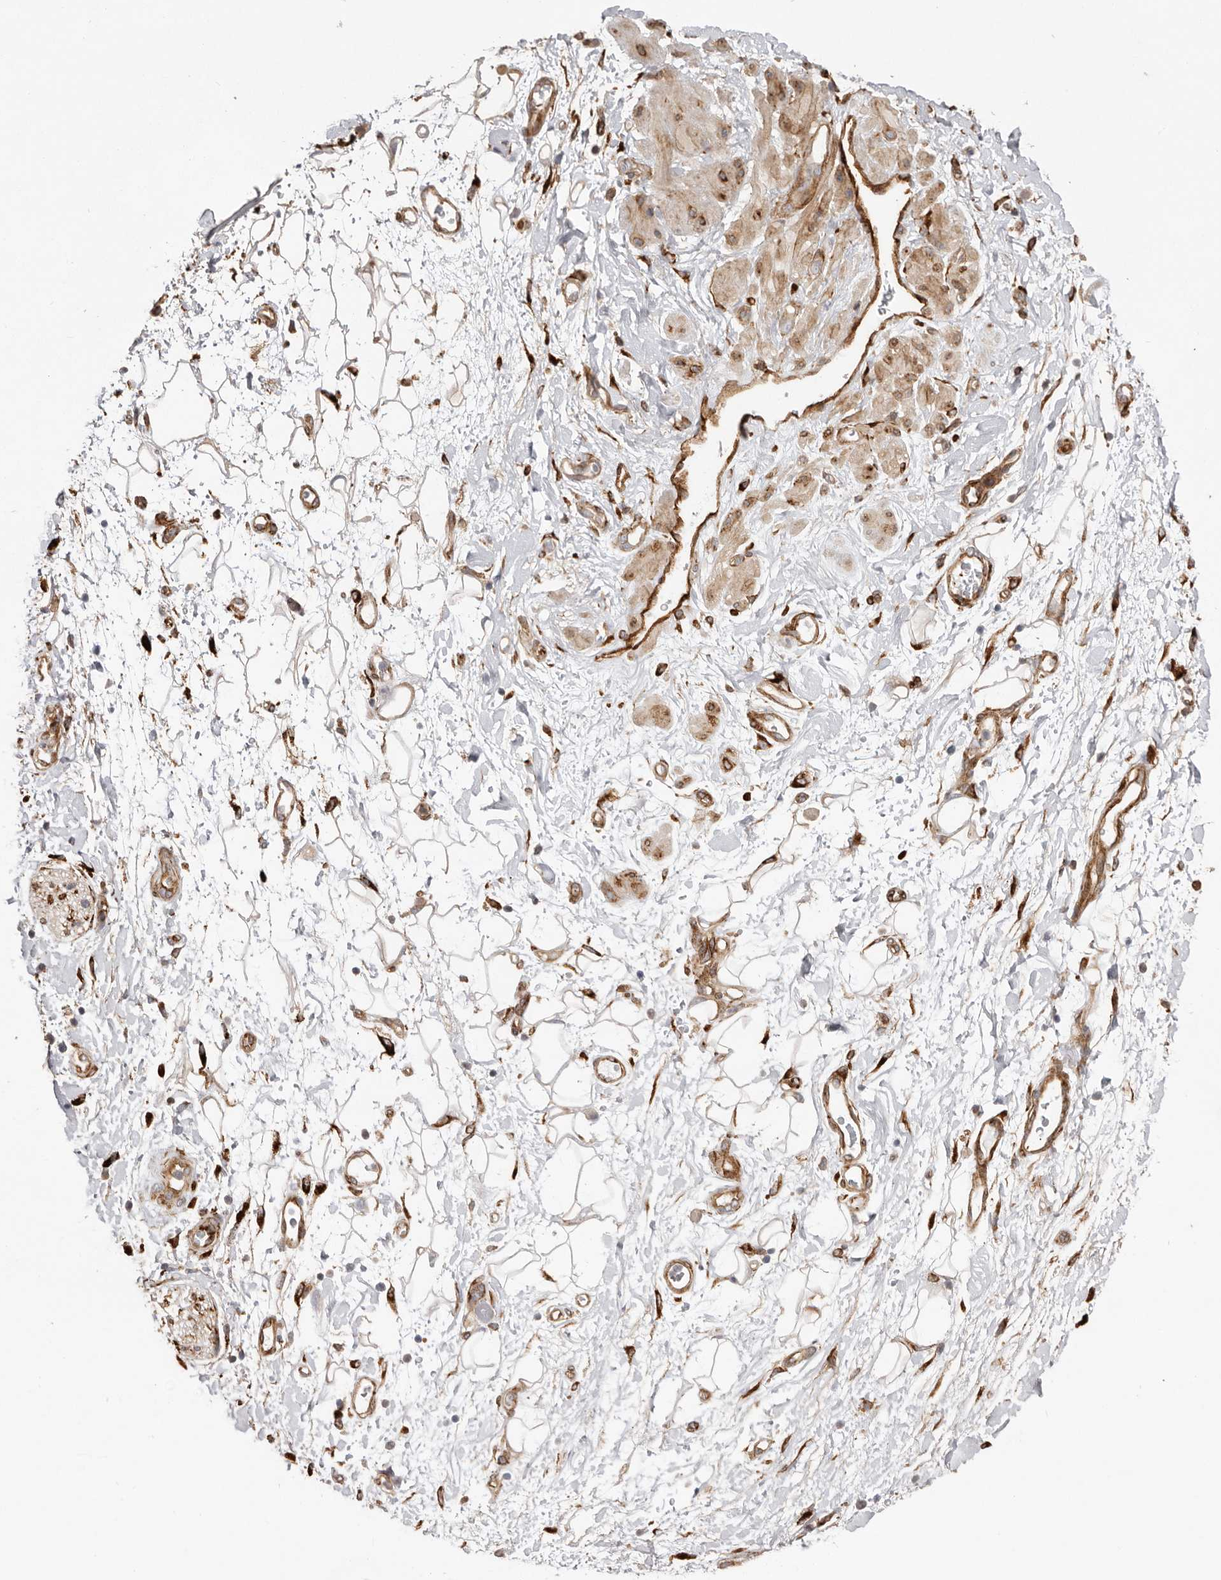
{"staining": {"intensity": "moderate", "quantity": "<25%", "location": "cytoplasmic/membranous"}, "tissue": "adipose tissue", "cell_type": "Adipocytes", "image_type": "normal", "snomed": [{"axis": "morphology", "description": "Normal tissue, NOS"}, {"axis": "morphology", "description": "Adenocarcinoma, NOS"}, {"axis": "topography", "description": "Pancreas"}, {"axis": "topography", "description": "Peripheral nerve tissue"}], "caption": "This is an image of immunohistochemistry (IHC) staining of benign adipose tissue, which shows moderate positivity in the cytoplasmic/membranous of adipocytes.", "gene": "WDTC1", "patient": {"sex": "male", "age": 59}}